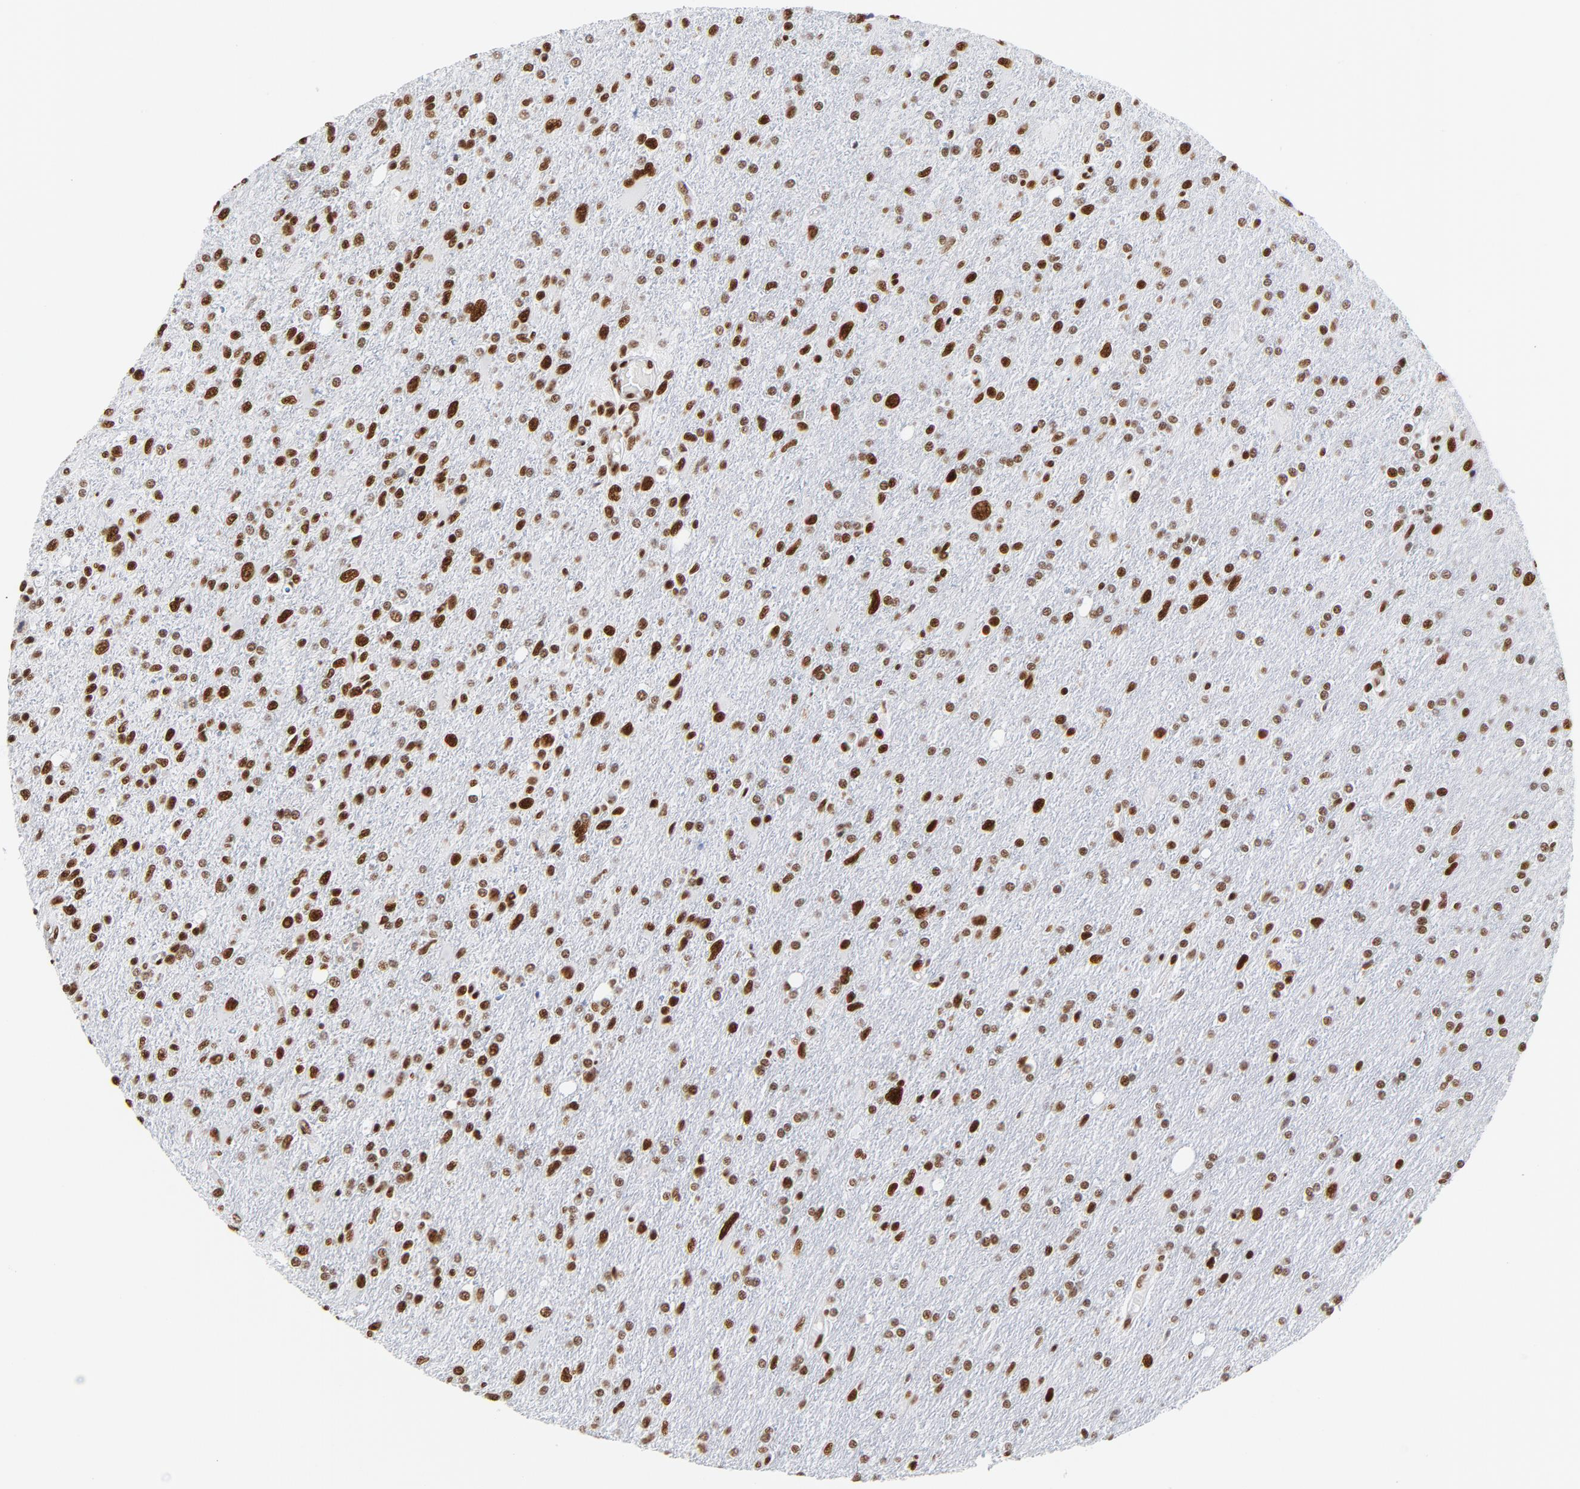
{"staining": {"intensity": "strong", "quantity": ">75%", "location": "nuclear"}, "tissue": "glioma", "cell_type": "Tumor cells", "image_type": "cancer", "snomed": [{"axis": "morphology", "description": "Glioma, malignant, High grade"}, {"axis": "topography", "description": "Cerebral cortex"}], "caption": "A high-resolution photomicrograph shows IHC staining of malignant glioma (high-grade), which reveals strong nuclear expression in approximately >75% of tumor cells.", "gene": "XRCC5", "patient": {"sex": "male", "age": 76}}